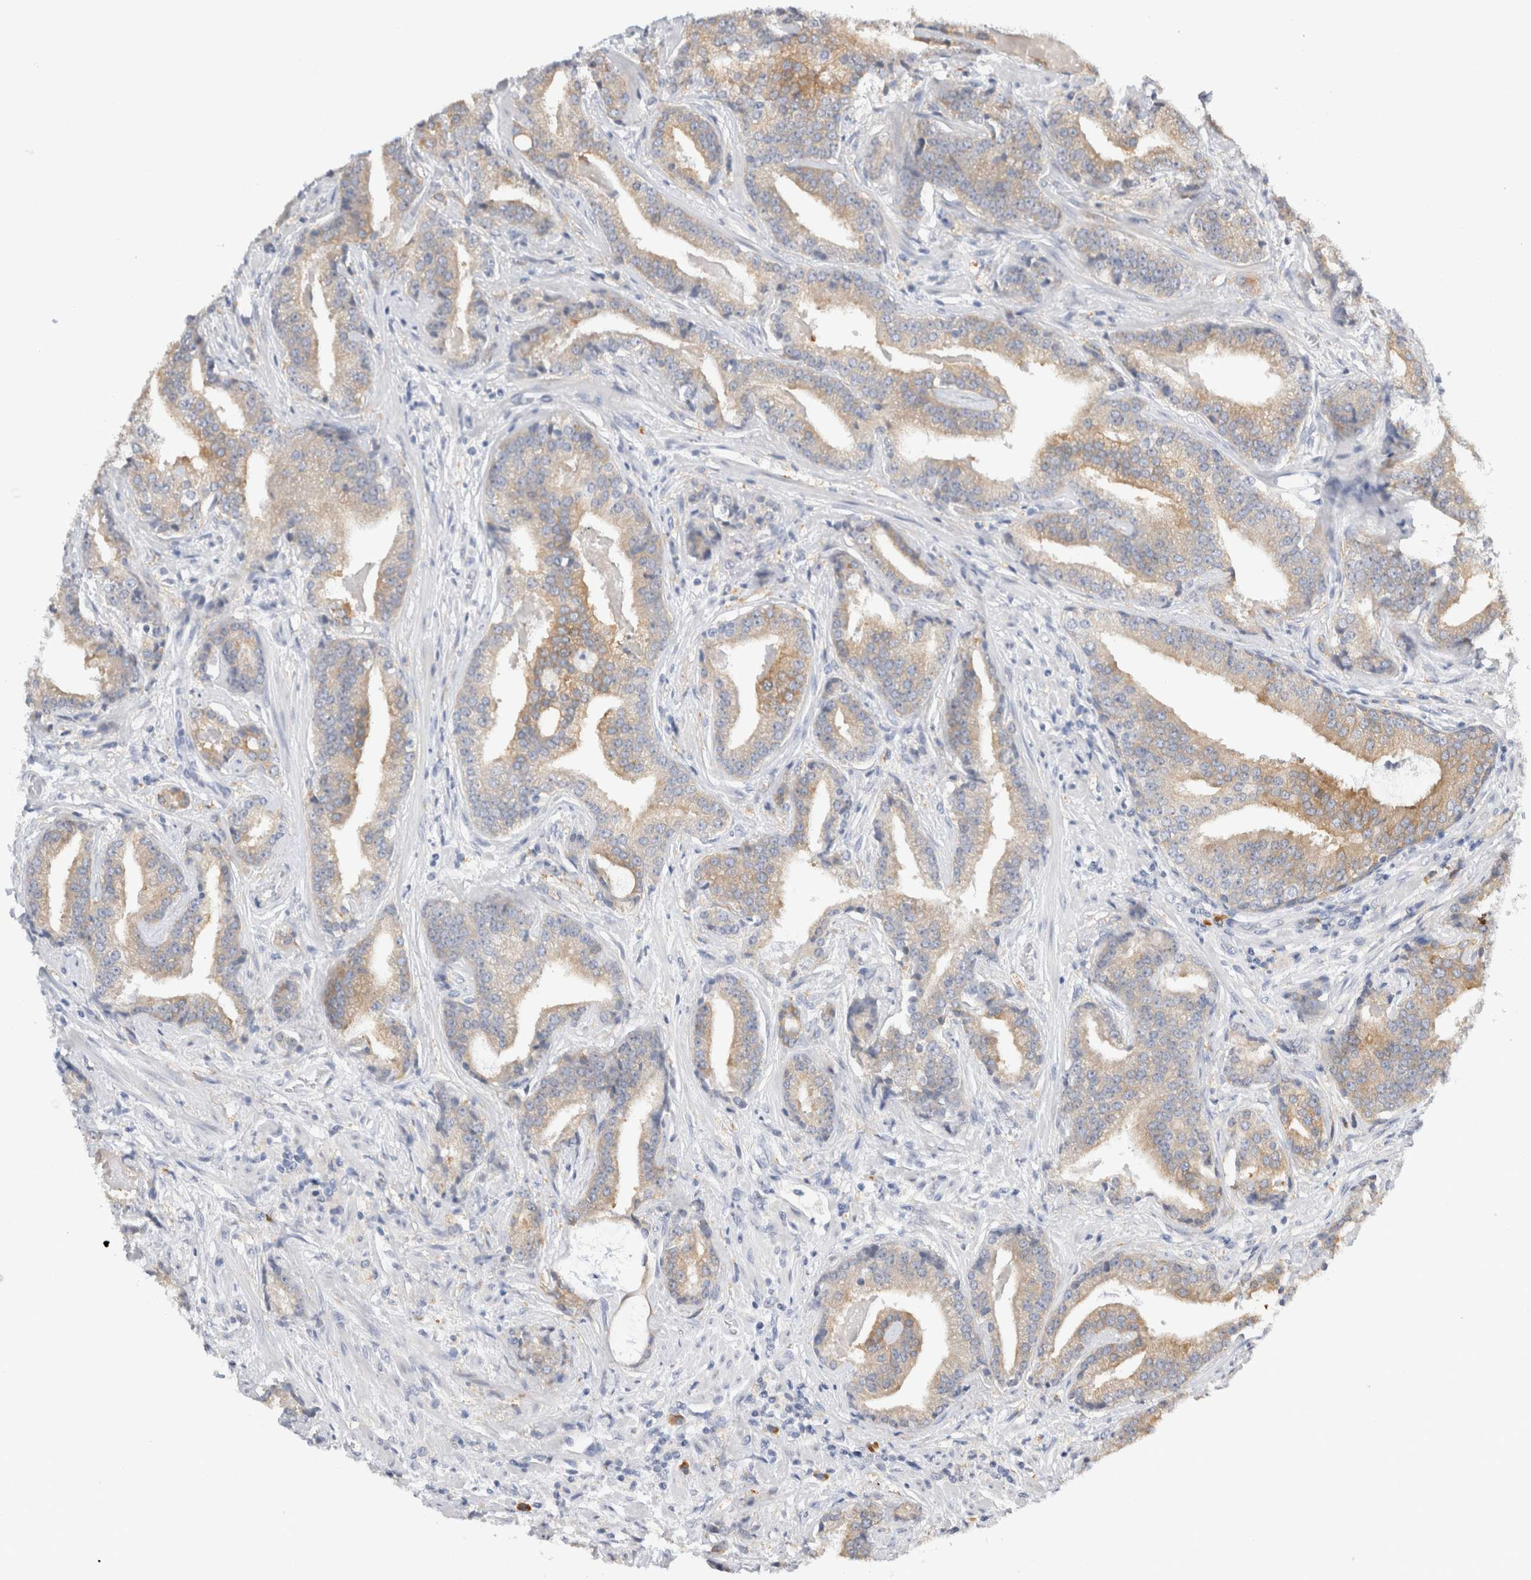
{"staining": {"intensity": "weak", "quantity": ">75%", "location": "cytoplasmic/membranous"}, "tissue": "prostate cancer", "cell_type": "Tumor cells", "image_type": "cancer", "snomed": [{"axis": "morphology", "description": "Adenocarcinoma, Low grade"}, {"axis": "topography", "description": "Prostate"}], "caption": "A high-resolution photomicrograph shows immunohistochemistry staining of adenocarcinoma (low-grade) (prostate), which shows weak cytoplasmic/membranous expression in approximately >75% of tumor cells. (brown staining indicates protein expression, while blue staining denotes nuclei).", "gene": "NEDD4L", "patient": {"sex": "male", "age": 67}}